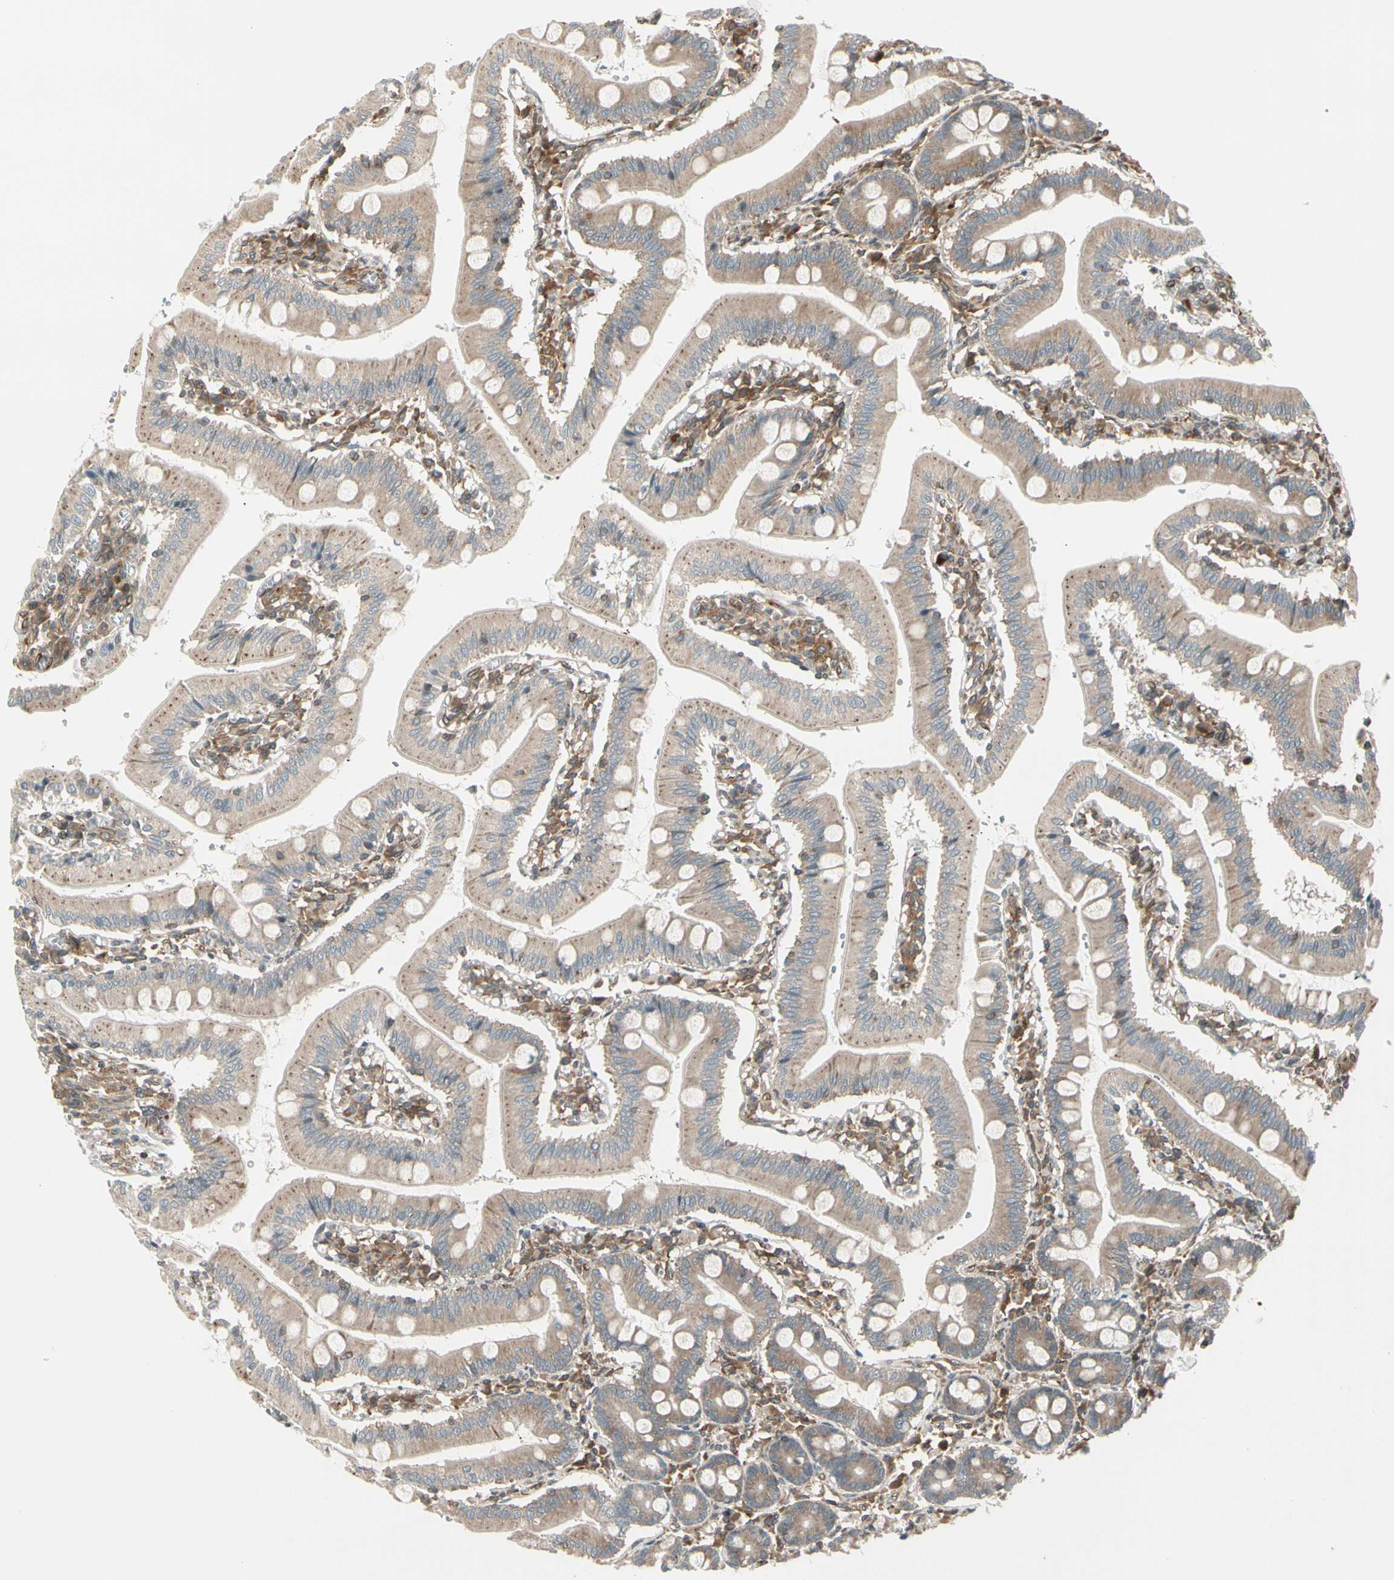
{"staining": {"intensity": "moderate", "quantity": "25%-75%", "location": "cytoplasmic/membranous"}, "tissue": "small intestine", "cell_type": "Glandular cells", "image_type": "normal", "snomed": [{"axis": "morphology", "description": "Normal tissue, NOS"}, {"axis": "topography", "description": "Small intestine"}], "caption": "Brown immunohistochemical staining in benign small intestine exhibits moderate cytoplasmic/membranous positivity in about 25%-75% of glandular cells. The protein is stained brown, and the nuclei are stained in blue (DAB (3,3'-diaminobenzidine) IHC with brightfield microscopy, high magnification).", "gene": "TRIO", "patient": {"sex": "male", "age": 71}}